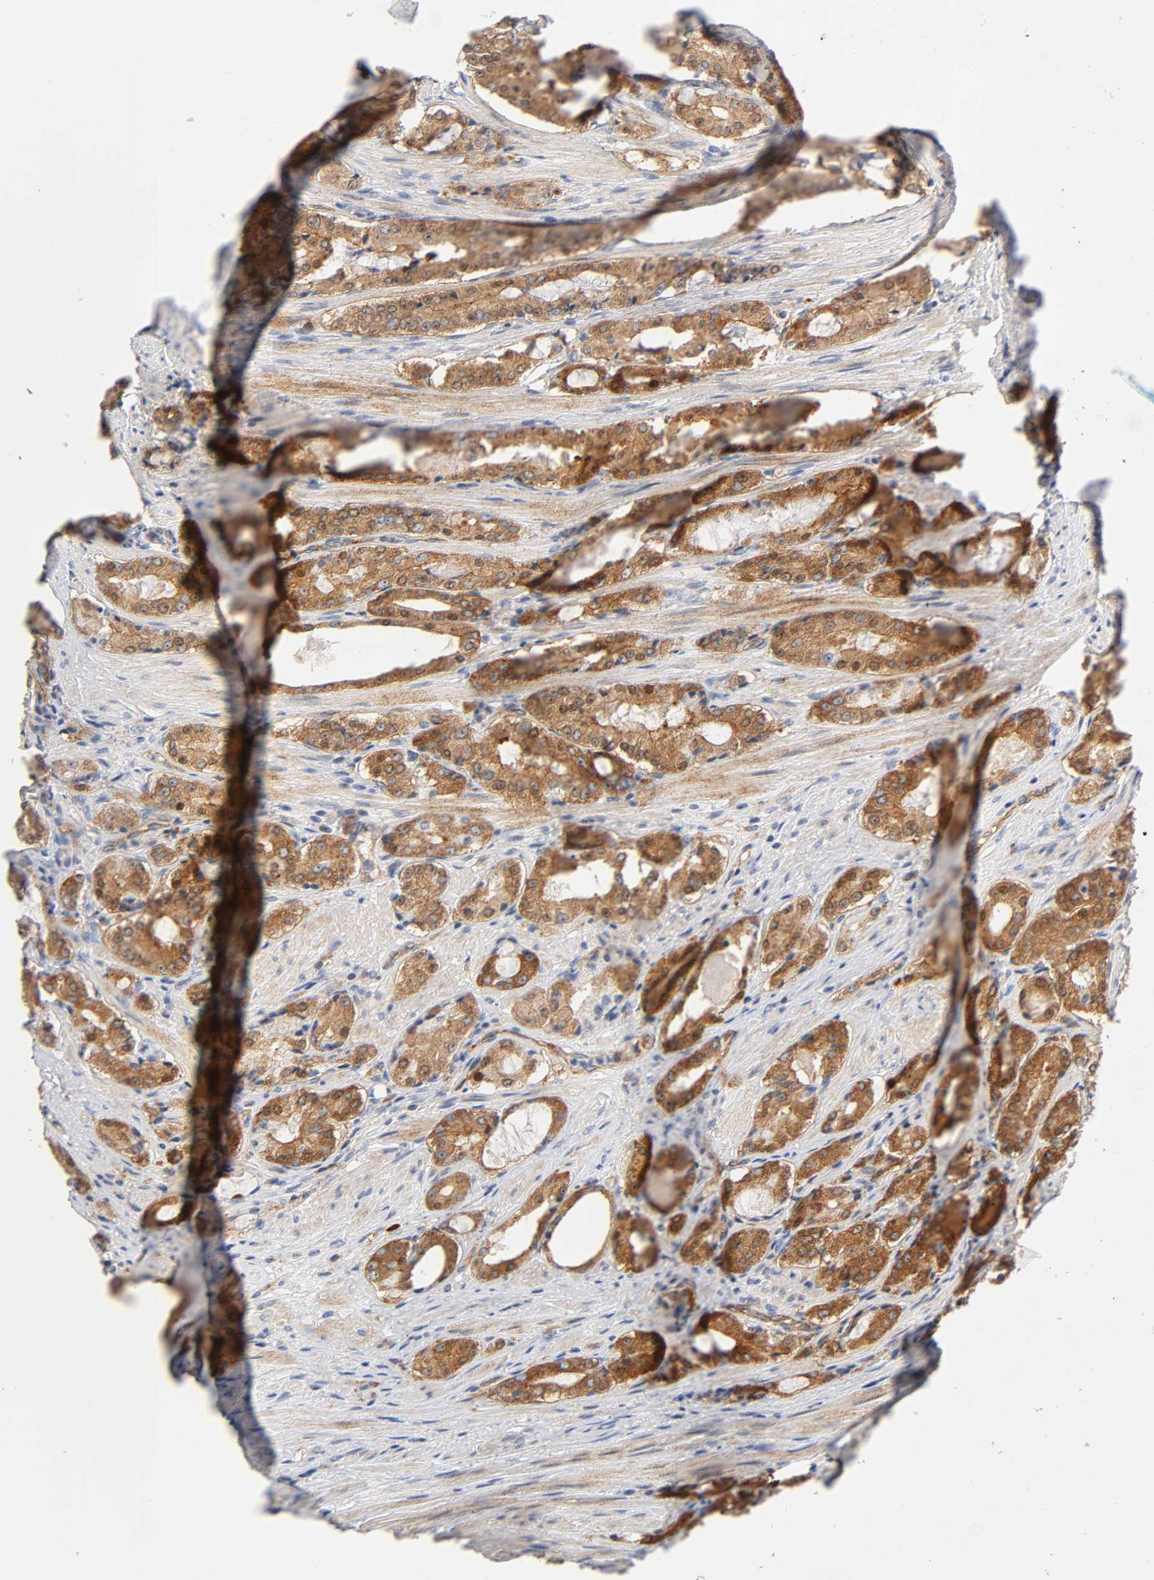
{"staining": {"intensity": "strong", "quantity": ">75%", "location": "cytoplasmic/membranous"}, "tissue": "prostate cancer", "cell_type": "Tumor cells", "image_type": "cancer", "snomed": [{"axis": "morphology", "description": "Adenocarcinoma, High grade"}, {"axis": "topography", "description": "Prostate"}], "caption": "The photomicrograph displays a brown stain indicating the presence of a protein in the cytoplasmic/membranous of tumor cells in prostate high-grade adenocarcinoma.", "gene": "CD2AP", "patient": {"sex": "male", "age": 72}}